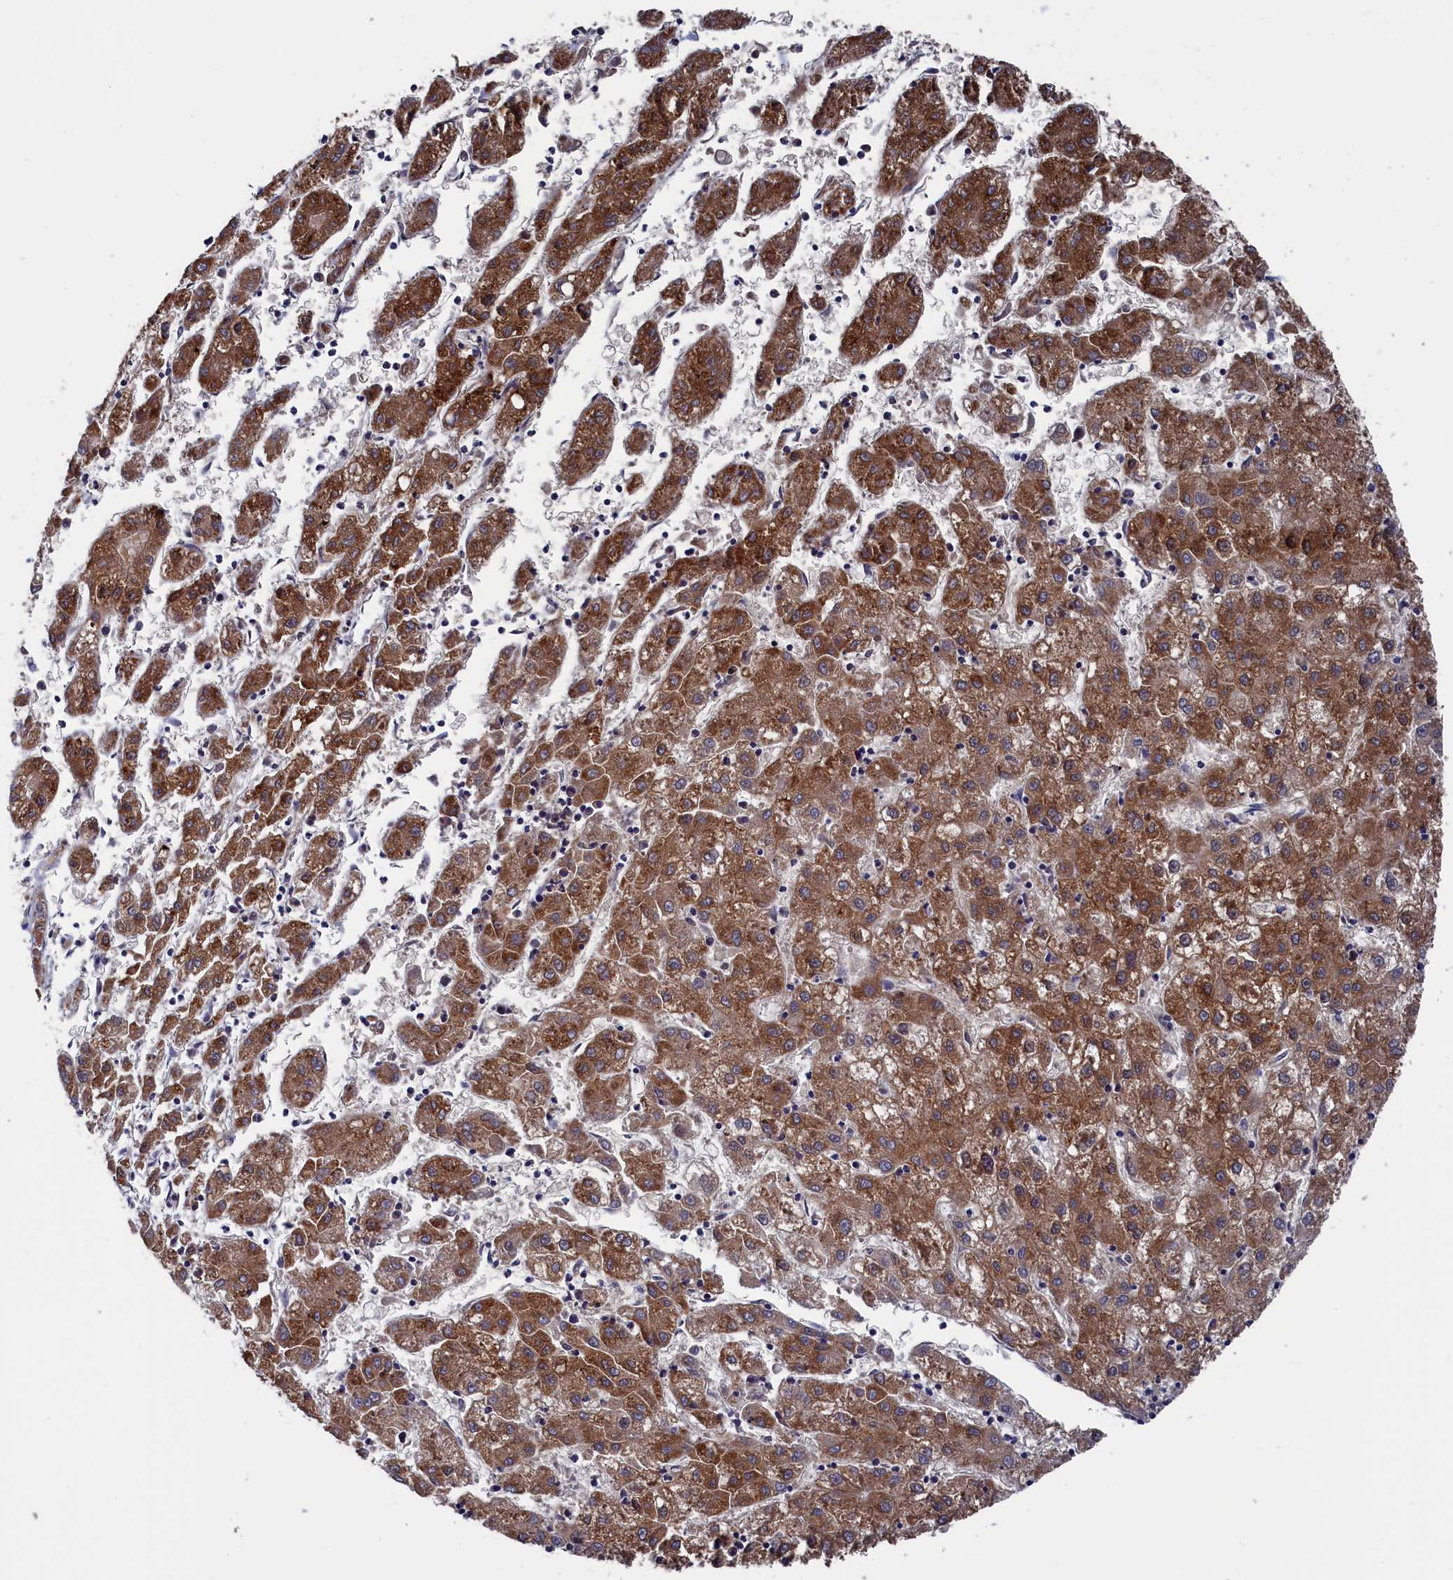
{"staining": {"intensity": "strong", "quantity": ">75%", "location": "cytoplasmic/membranous"}, "tissue": "liver cancer", "cell_type": "Tumor cells", "image_type": "cancer", "snomed": [{"axis": "morphology", "description": "Carcinoma, Hepatocellular, NOS"}, {"axis": "topography", "description": "Liver"}], "caption": "The image reveals staining of liver hepatocellular carcinoma, revealing strong cytoplasmic/membranous protein staining (brown color) within tumor cells.", "gene": "SPATA13", "patient": {"sex": "male", "age": 72}}